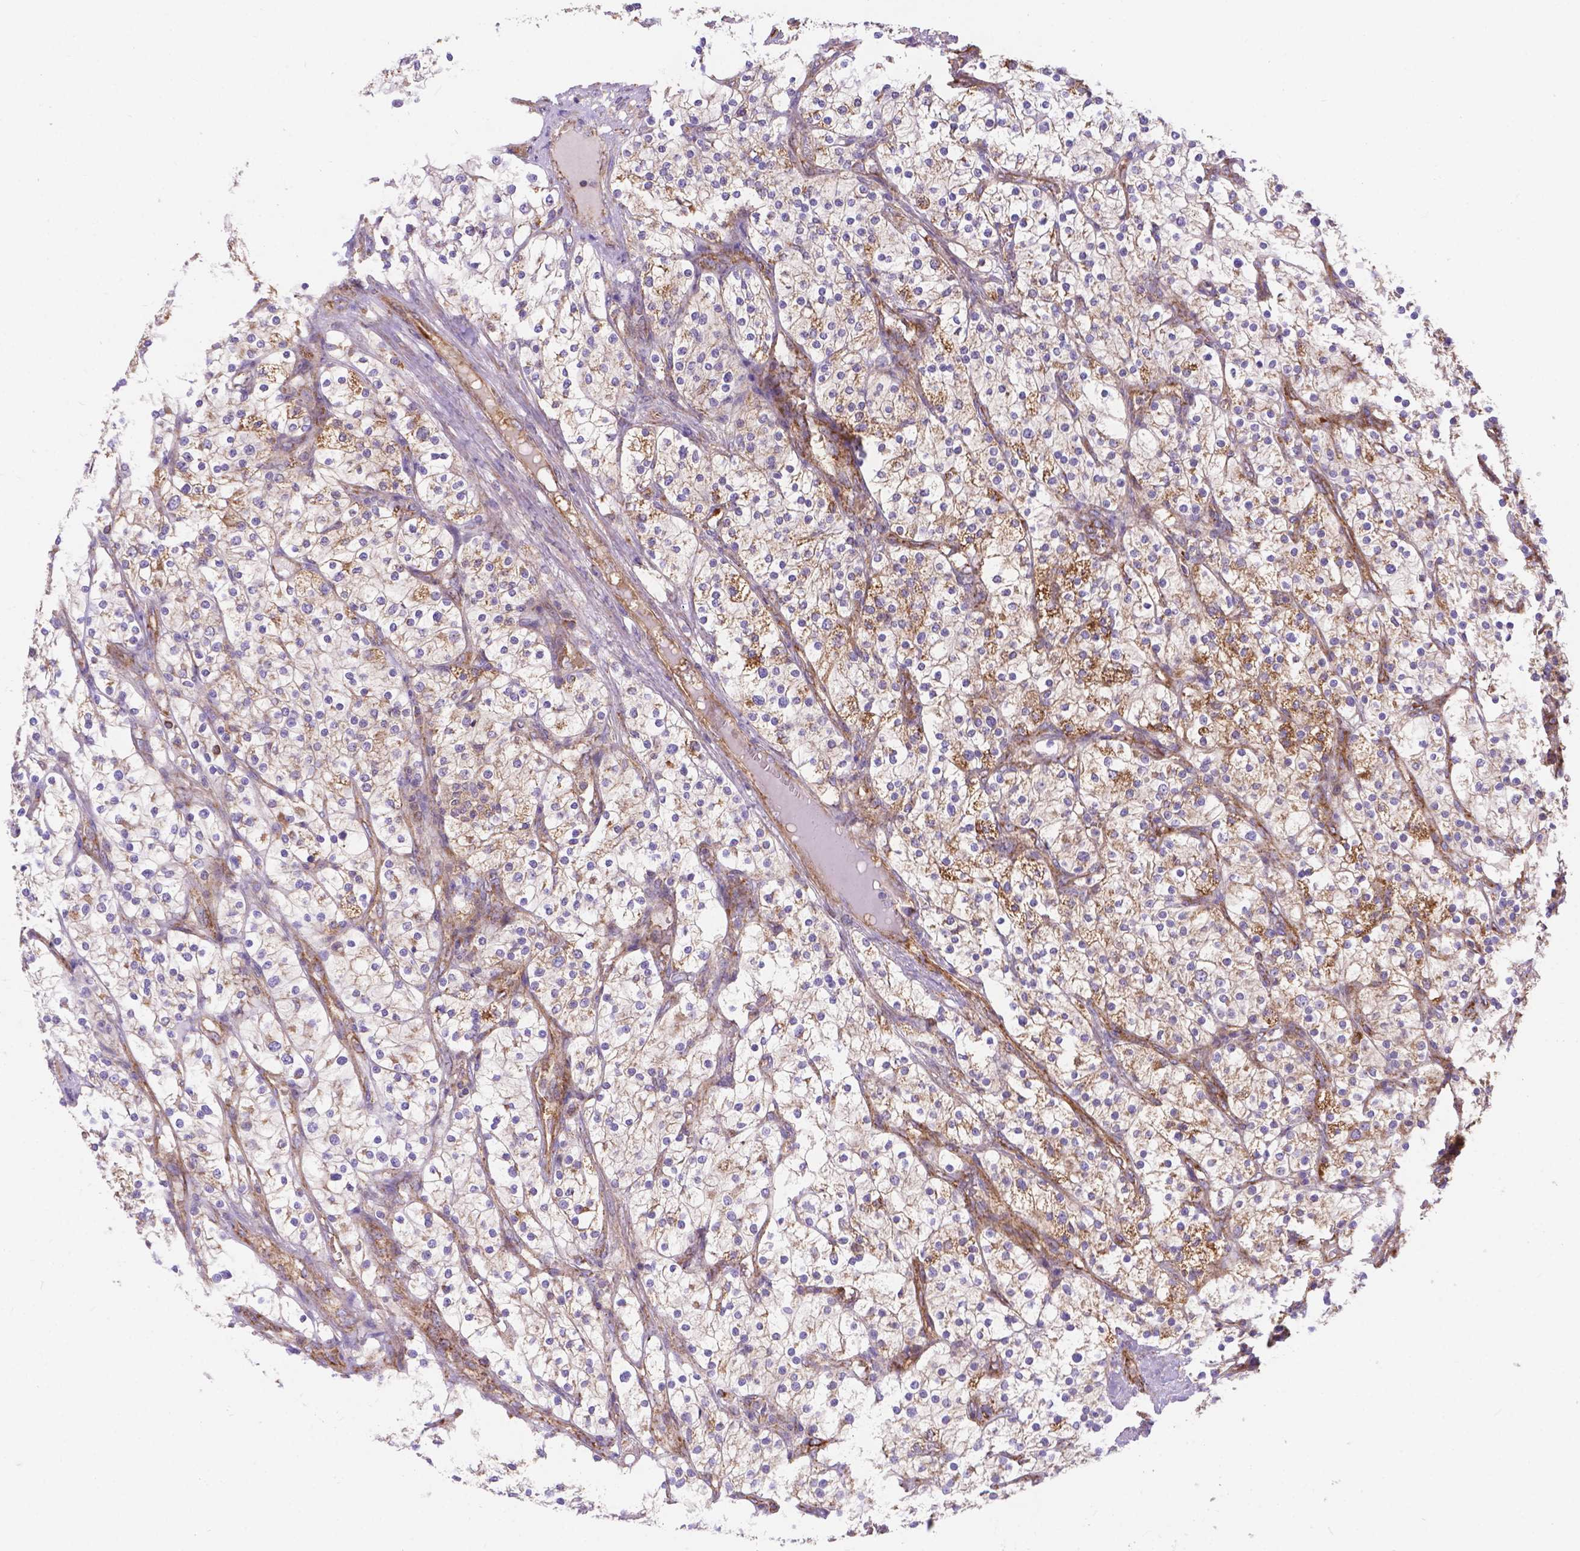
{"staining": {"intensity": "negative", "quantity": "none", "location": "none"}, "tissue": "renal cancer", "cell_type": "Tumor cells", "image_type": "cancer", "snomed": [{"axis": "morphology", "description": "Adenocarcinoma, NOS"}, {"axis": "topography", "description": "Kidney"}], "caption": "Immunohistochemistry micrograph of human renal adenocarcinoma stained for a protein (brown), which demonstrates no positivity in tumor cells.", "gene": "AK3", "patient": {"sex": "male", "age": 80}}